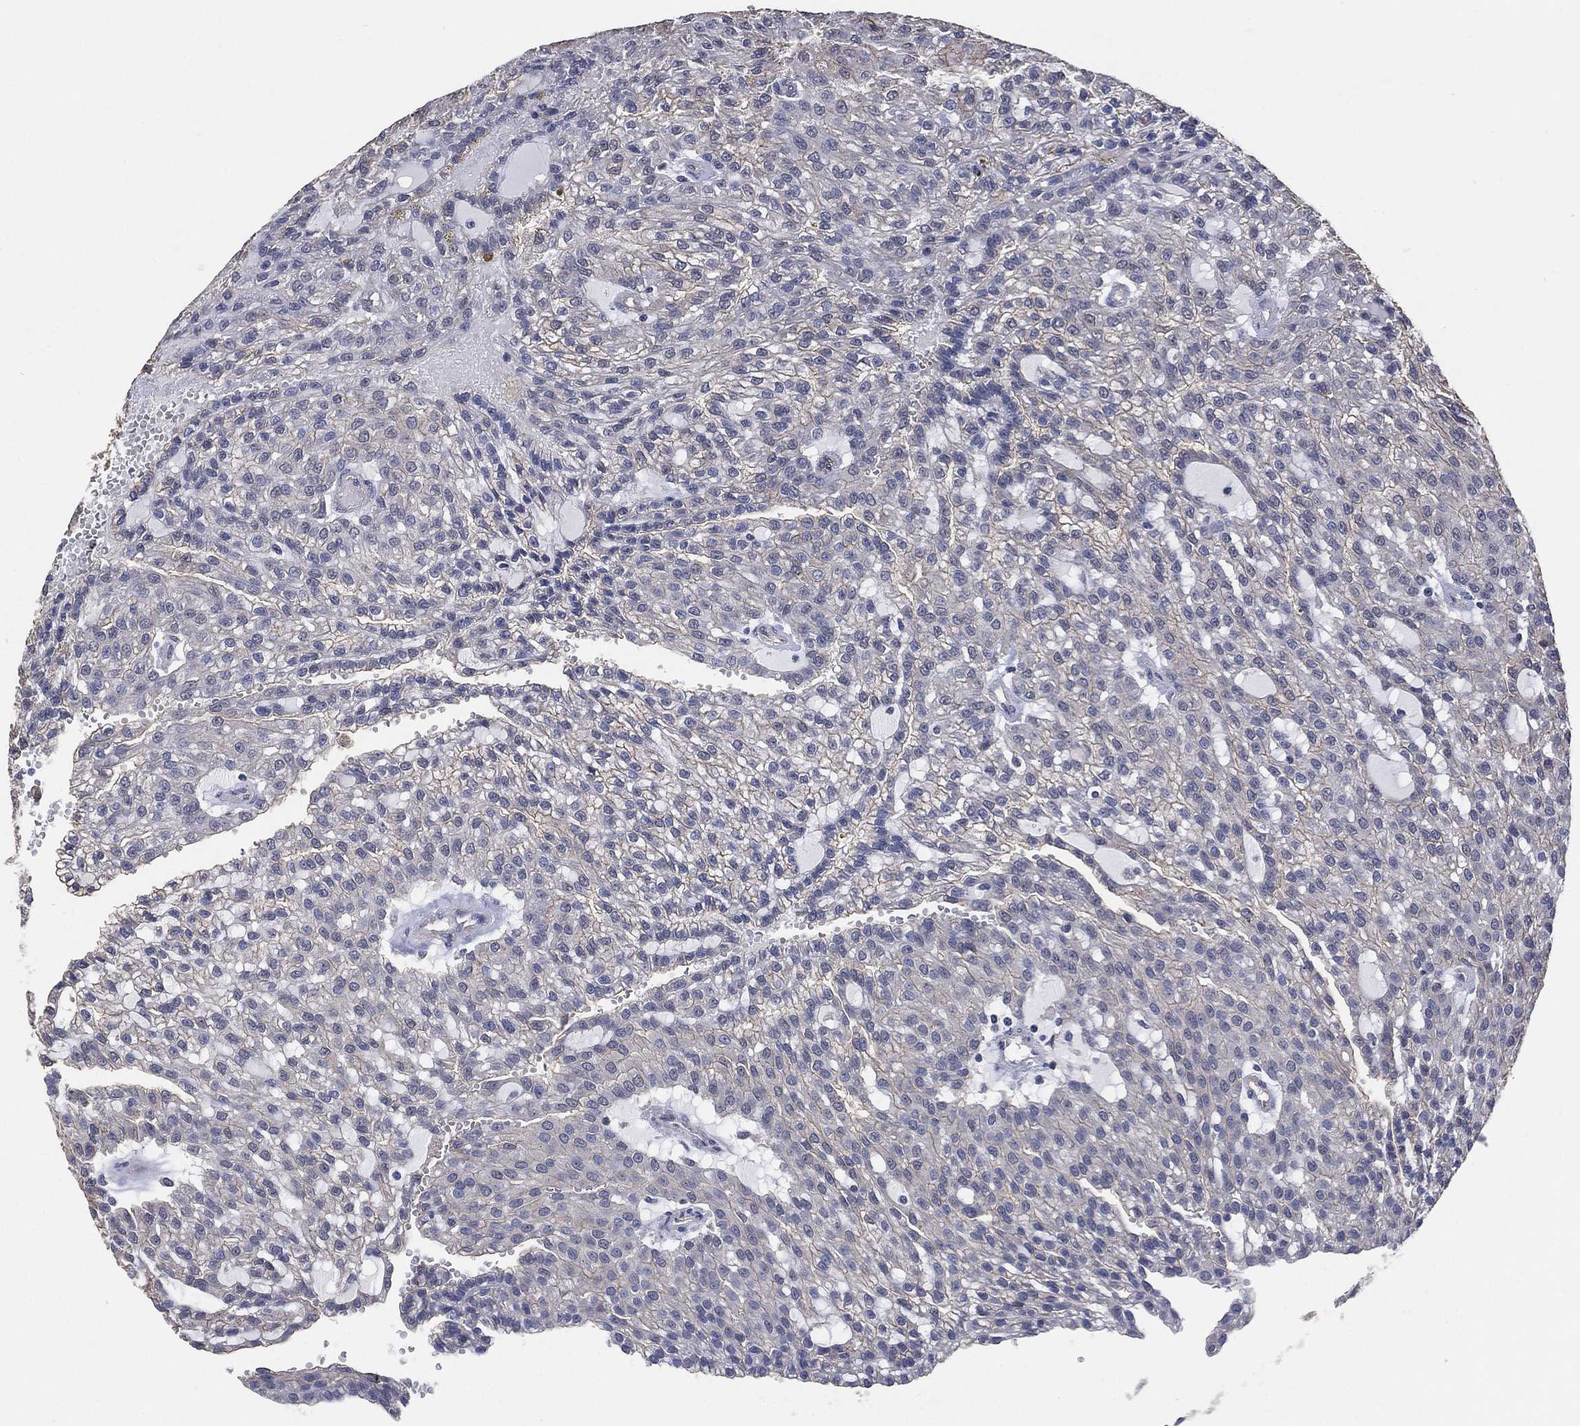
{"staining": {"intensity": "negative", "quantity": "none", "location": "none"}, "tissue": "renal cancer", "cell_type": "Tumor cells", "image_type": "cancer", "snomed": [{"axis": "morphology", "description": "Adenocarcinoma, NOS"}, {"axis": "topography", "description": "Kidney"}], "caption": "IHC histopathology image of human renal cancer (adenocarcinoma) stained for a protein (brown), which displays no positivity in tumor cells.", "gene": "KLK5", "patient": {"sex": "male", "age": 63}}